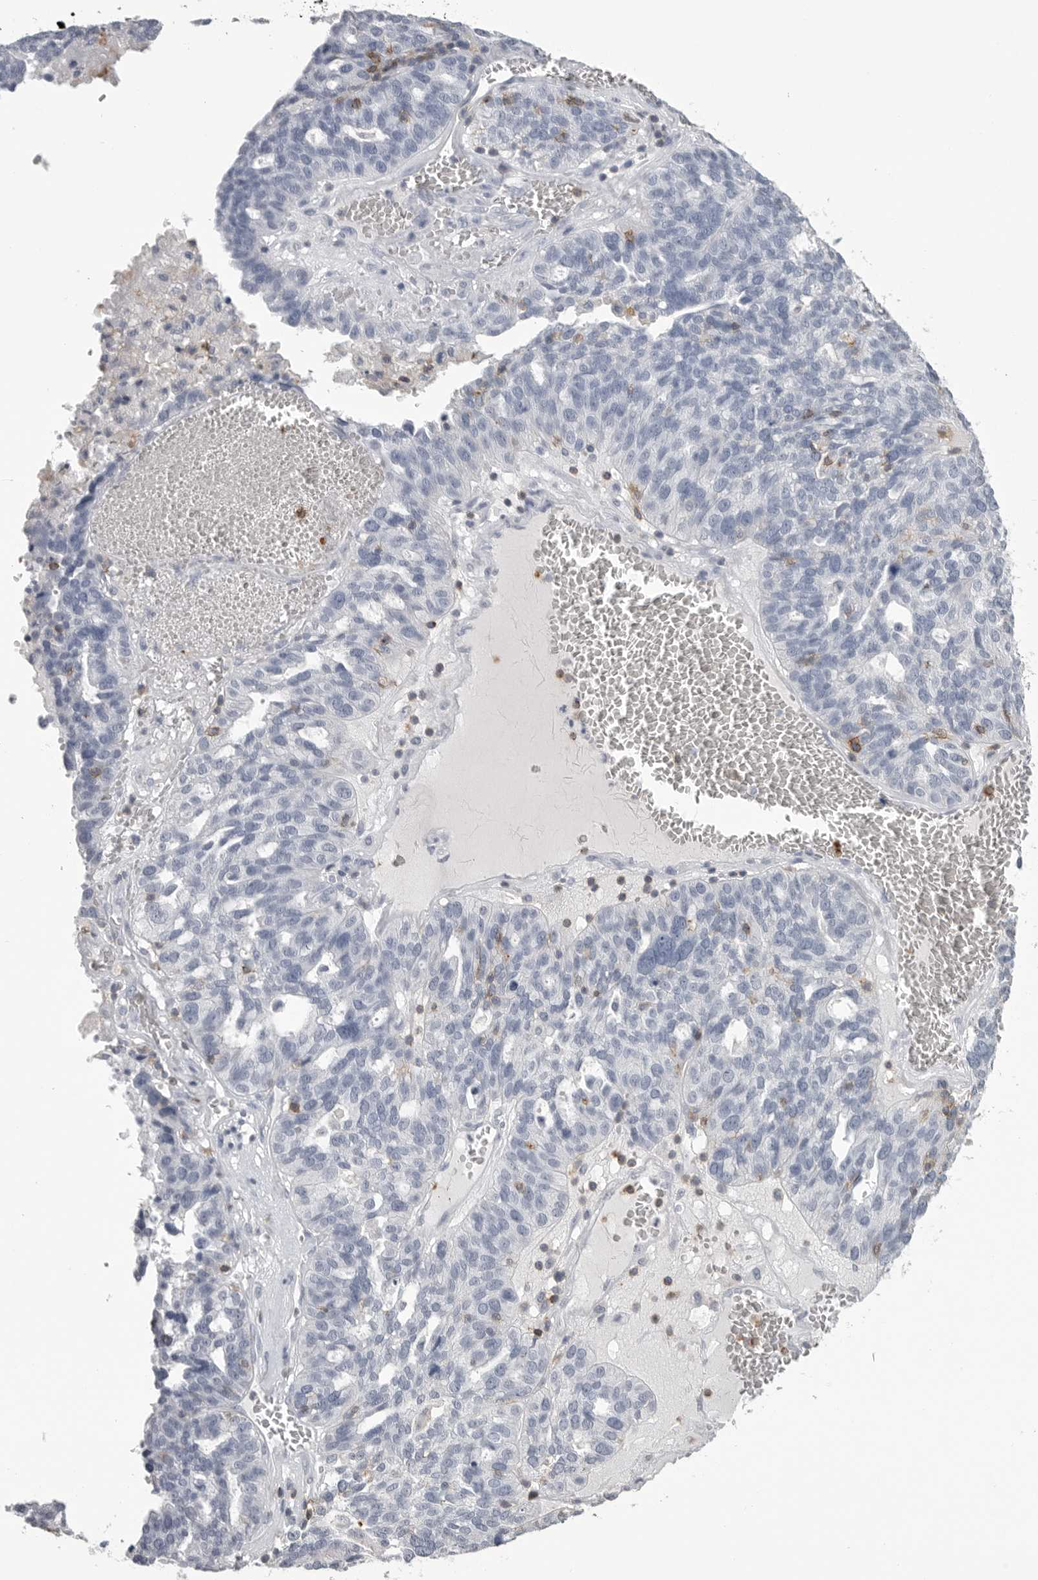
{"staining": {"intensity": "negative", "quantity": "none", "location": "none"}, "tissue": "ovarian cancer", "cell_type": "Tumor cells", "image_type": "cancer", "snomed": [{"axis": "morphology", "description": "Cystadenocarcinoma, serous, NOS"}, {"axis": "topography", "description": "Ovary"}], "caption": "Ovarian cancer was stained to show a protein in brown. There is no significant positivity in tumor cells.", "gene": "ITGAL", "patient": {"sex": "female", "age": 59}}